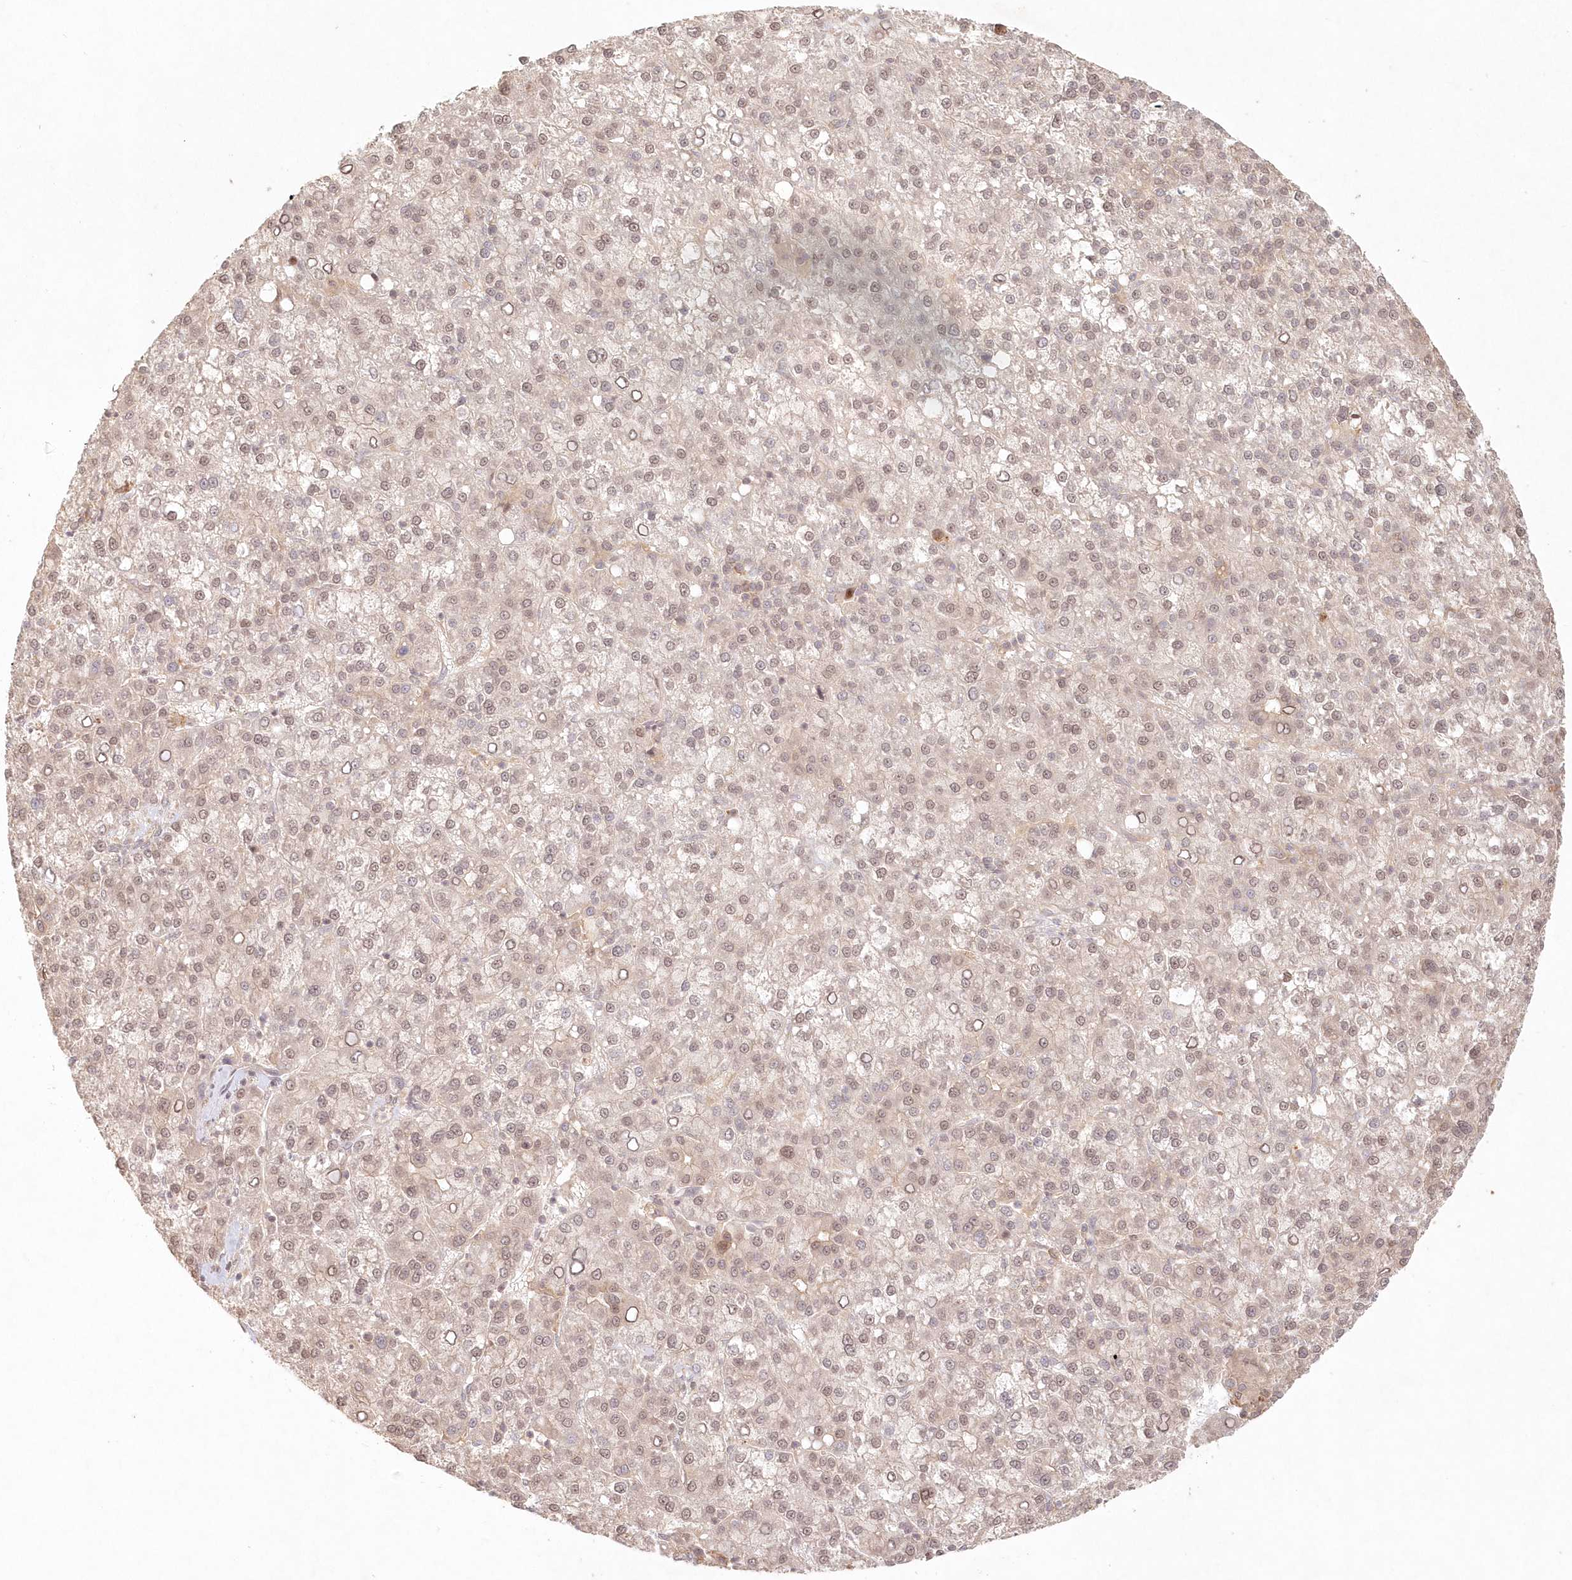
{"staining": {"intensity": "weak", "quantity": ">75%", "location": "nuclear"}, "tissue": "liver cancer", "cell_type": "Tumor cells", "image_type": "cancer", "snomed": [{"axis": "morphology", "description": "Carcinoma, Hepatocellular, NOS"}, {"axis": "topography", "description": "Liver"}], "caption": "Immunohistochemical staining of human liver cancer (hepatocellular carcinoma) demonstrates low levels of weak nuclear protein staining in approximately >75% of tumor cells.", "gene": "KIAA0232", "patient": {"sex": "female", "age": 58}}